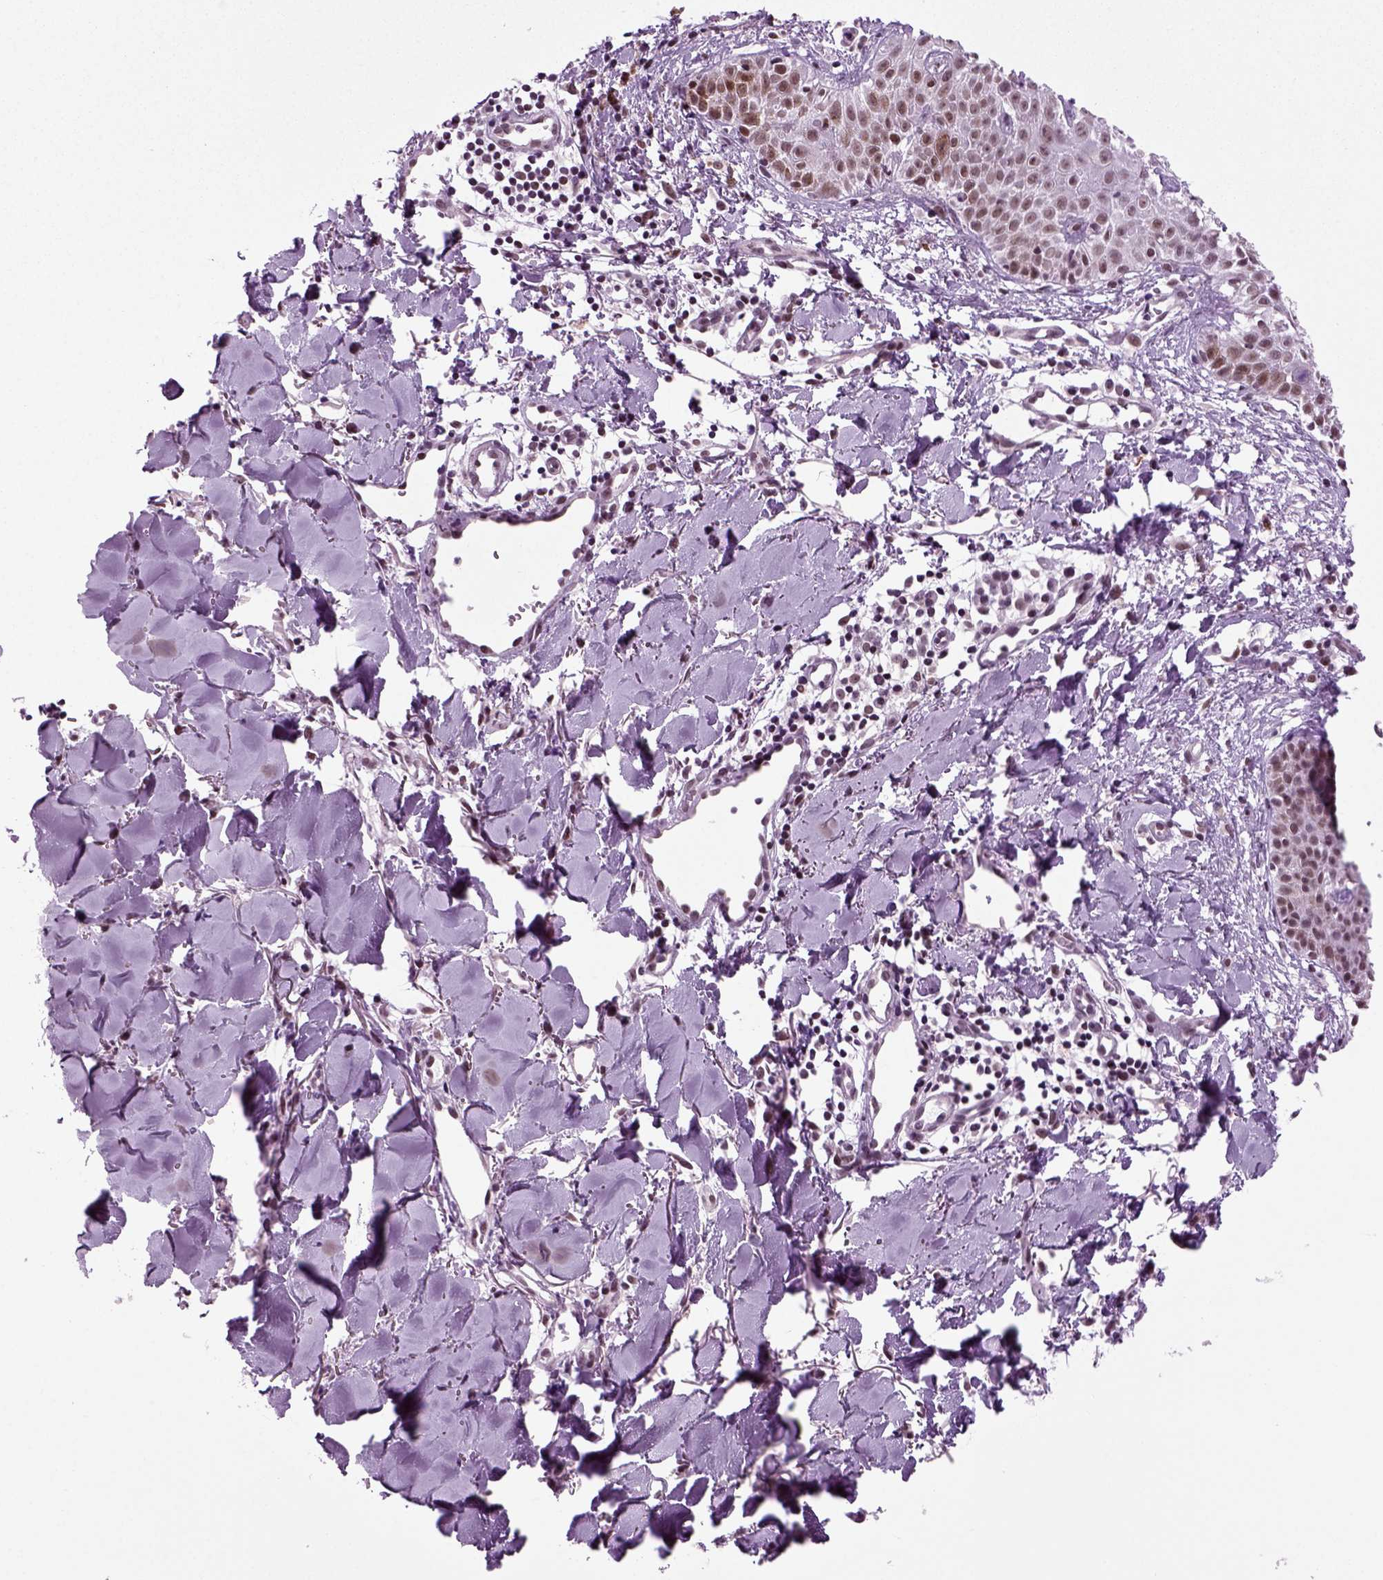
{"staining": {"intensity": "weak", "quantity": "<25%", "location": "cytoplasmic/membranous"}, "tissue": "melanoma", "cell_type": "Tumor cells", "image_type": "cancer", "snomed": [{"axis": "morphology", "description": "Malignant melanoma, NOS"}, {"axis": "topography", "description": "Skin"}], "caption": "The histopathology image reveals no staining of tumor cells in melanoma.", "gene": "RCOR3", "patient": {"sex": "male", "age": 51}}